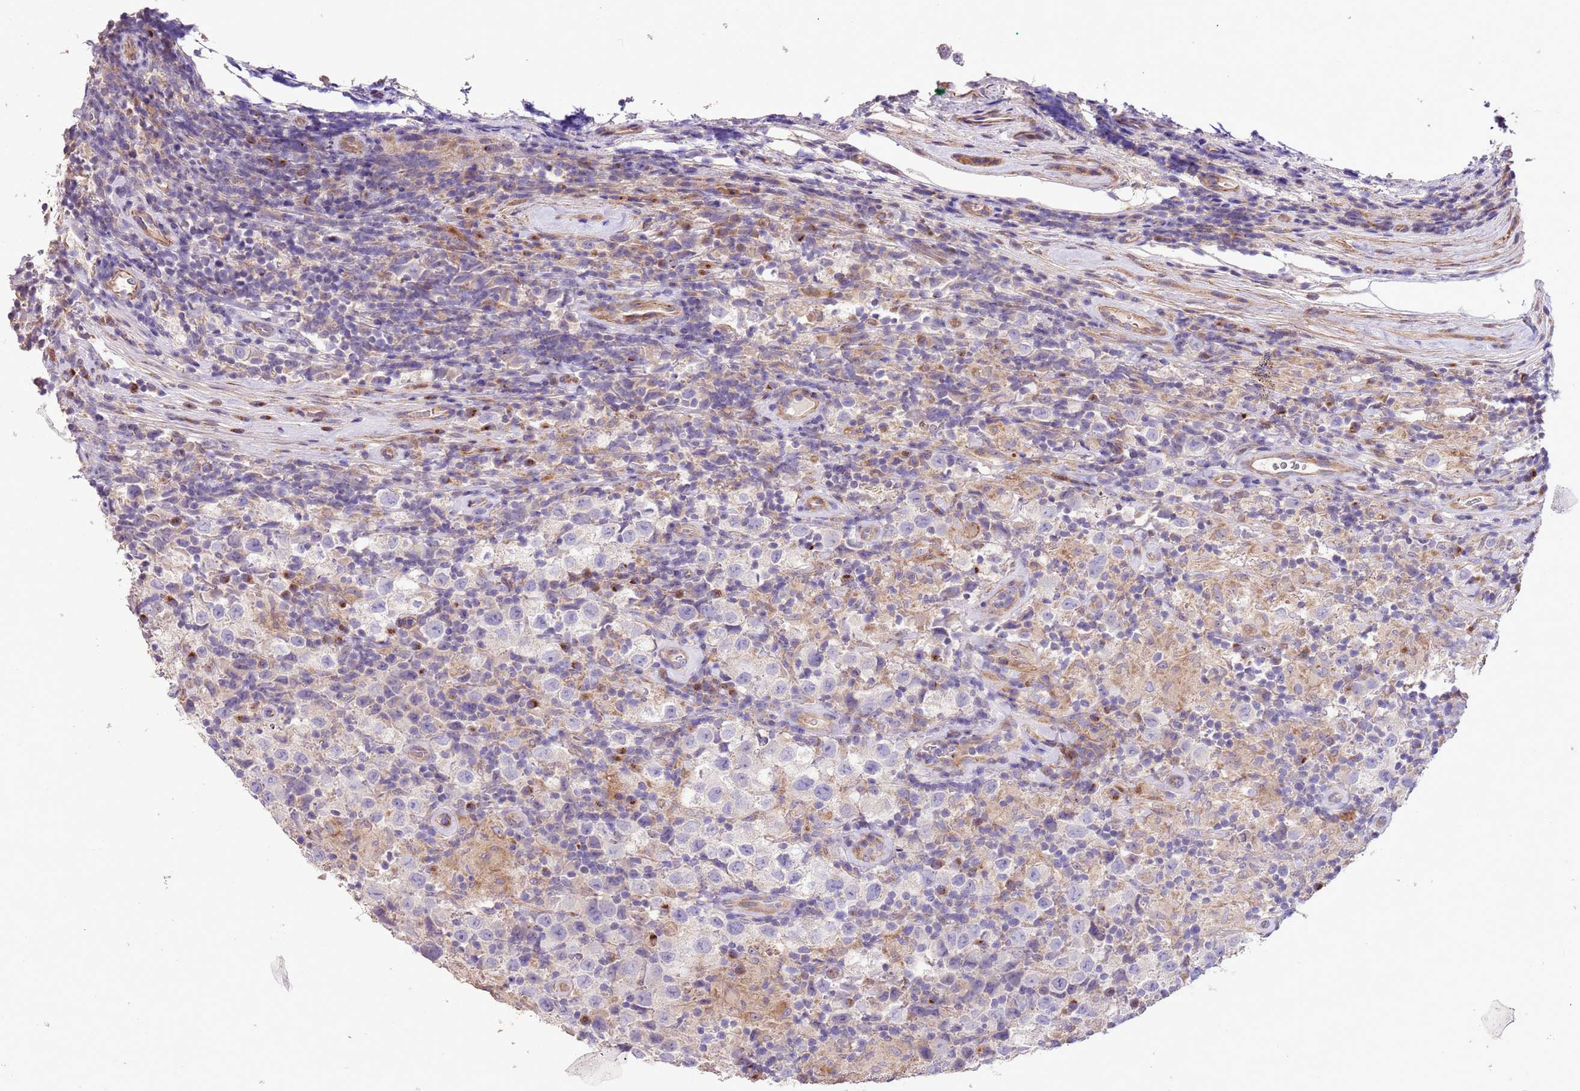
{"staining": {"intensity": "negative", "quantity": "none", "location": "none"}, "tissue": "testis cancer", "cell_type": "Tumor cells", "image_type": "cancer", "snomed": [{"axis": "morphology", "description": "Seminoma, NOS"}, {"axis": "morphology", "description": "Carcinoma, Embryonal, NOS"}, {"axis": "topography", "description": "Testis"}], "caption": "Tumor cells show no significant protein staining in testis seminoma.", "gene": "PIGA", "patient": {"sex": "male", "age": 41}}